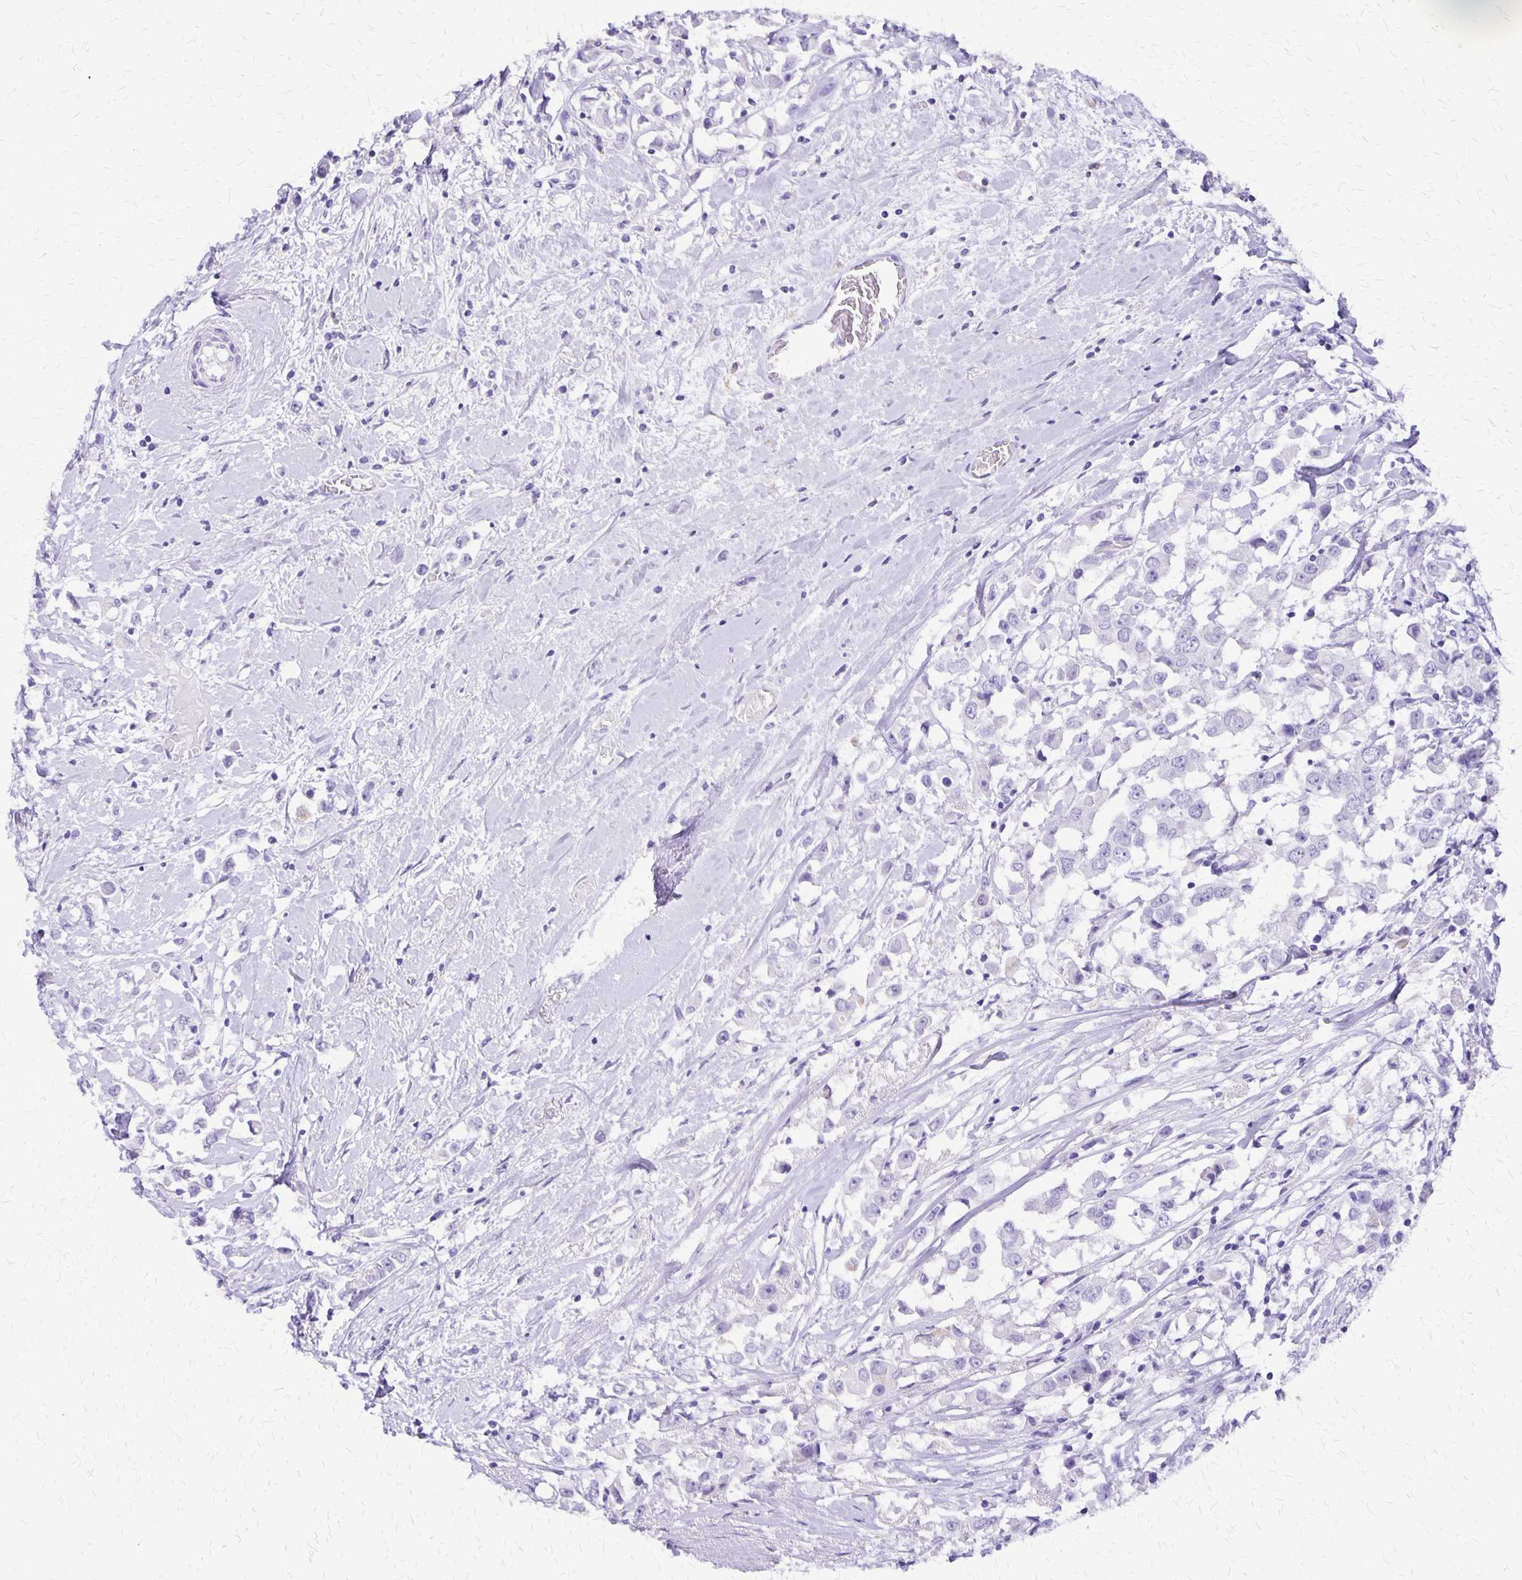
{"staining": {"intensity": "negative", "quantity": "none", "location": "none"}, "tissue": "breast cancer", "cell_type": "Tumor cells", "image_type": "cancer", "snomed": [{"axis": "morphology", "description": "Duct carcinoma"}, {"axis": "topography", "description": "Breast"}], "caption": "Tumor cells show no significant staining in breast intraductal carcinoma. The staining was performed using DAB to visualize the protein expression in brown, while the nuclei were stained in blue with hematoxylin (Magnification: 20x).", "gene": "SLC13A2", "patient": {"sex": "female", "age": 61}}